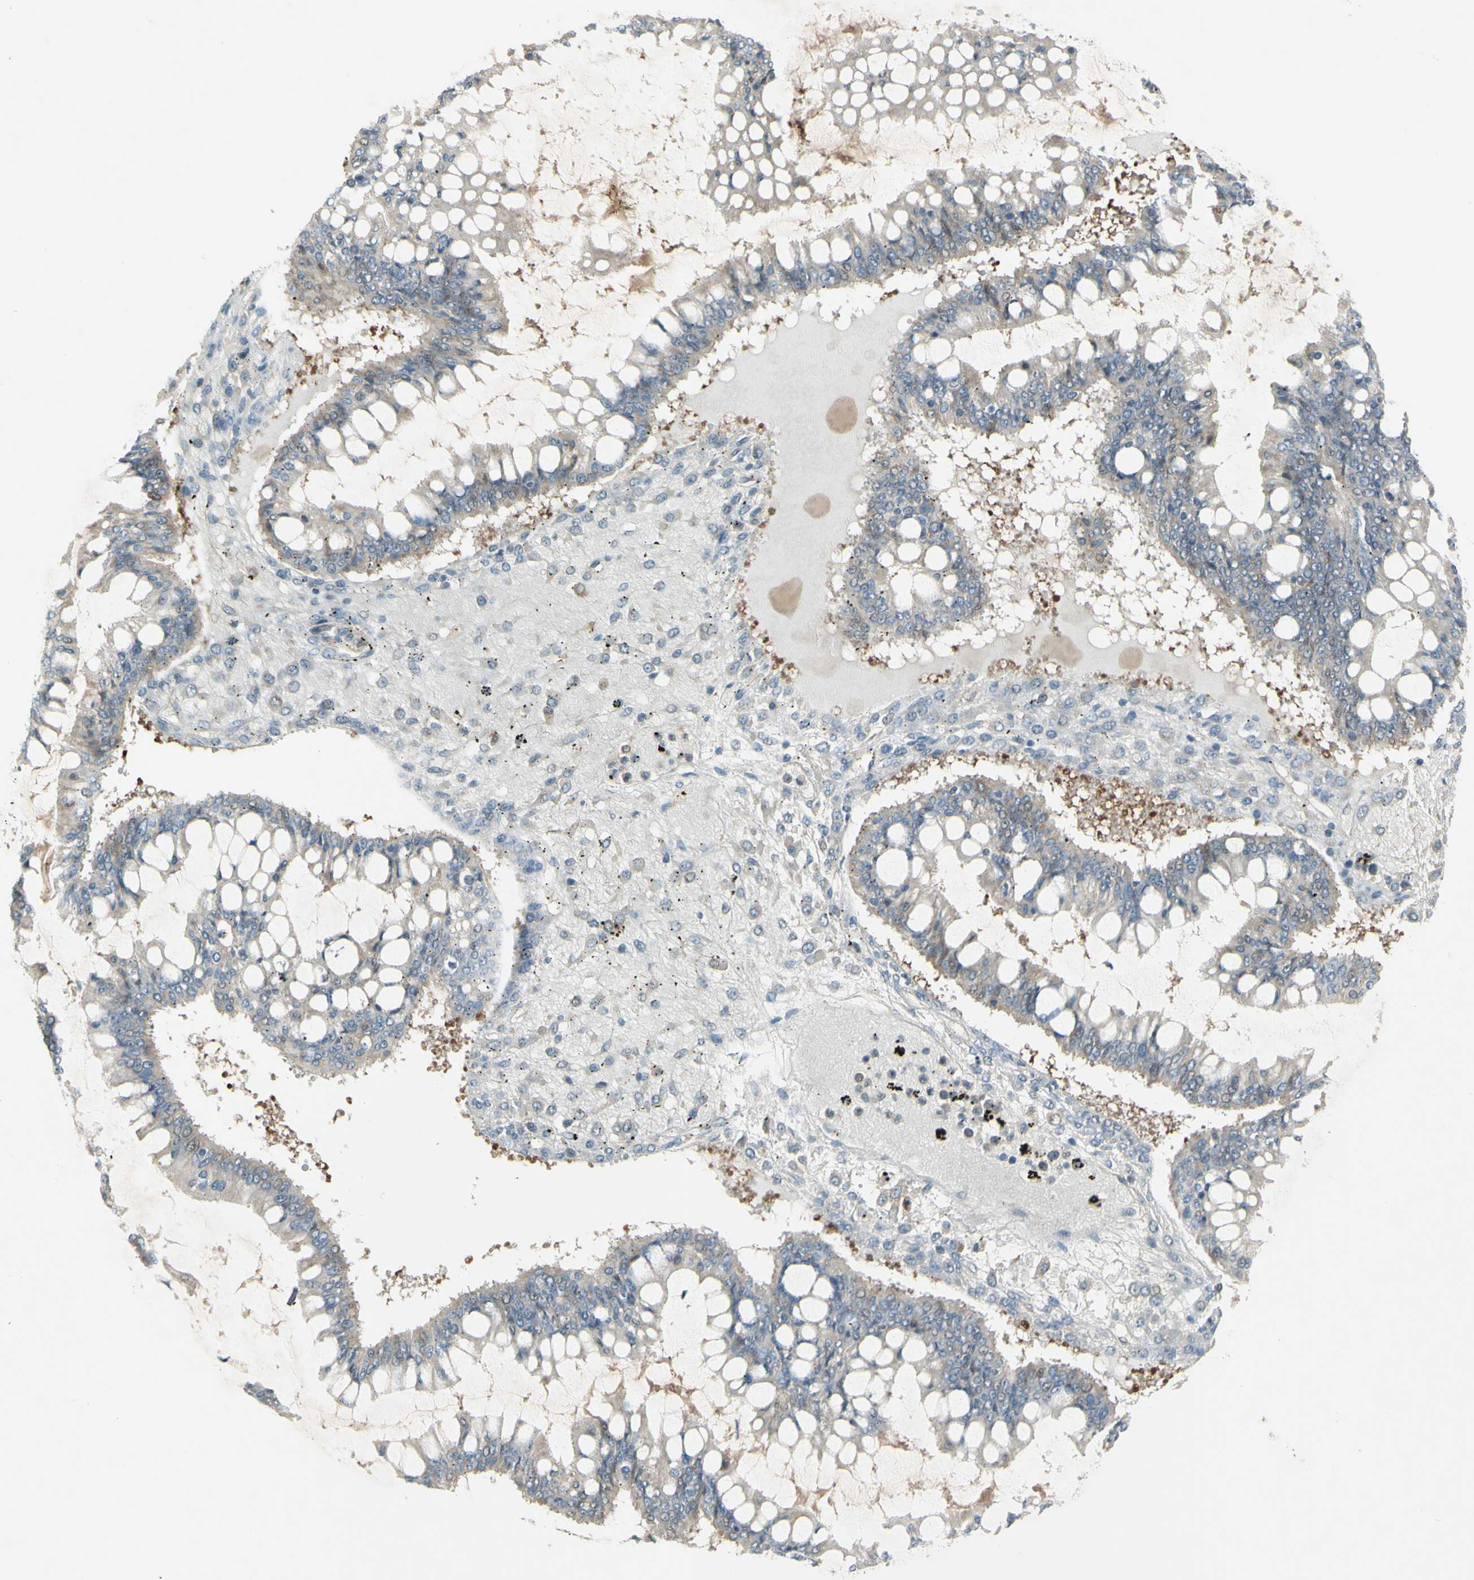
{"staining": {"intensity": "weak", "quantity": "25%-75%", "location": "cytoplasmic/membranous"}, "tissue": "ovarian cancer", "cell_type": "Tumor cells", "image_type": "cancer", "snomed": [{"axis": "morphology", "description": "Cystadenocarcinoma, mucinous, NOS"}, {"axis": "topography", "description": "Ovary"}], "caption": "Immunohistochemical staining of mucinous cystadenocarcinoma (ovarian) reveals low levels of weak cytoplasmic/membranous protein staining in approximately 25%-75% of tumor cells.", "gene": "C1orf159", "patient": {"sex": "female", "age": 73}}